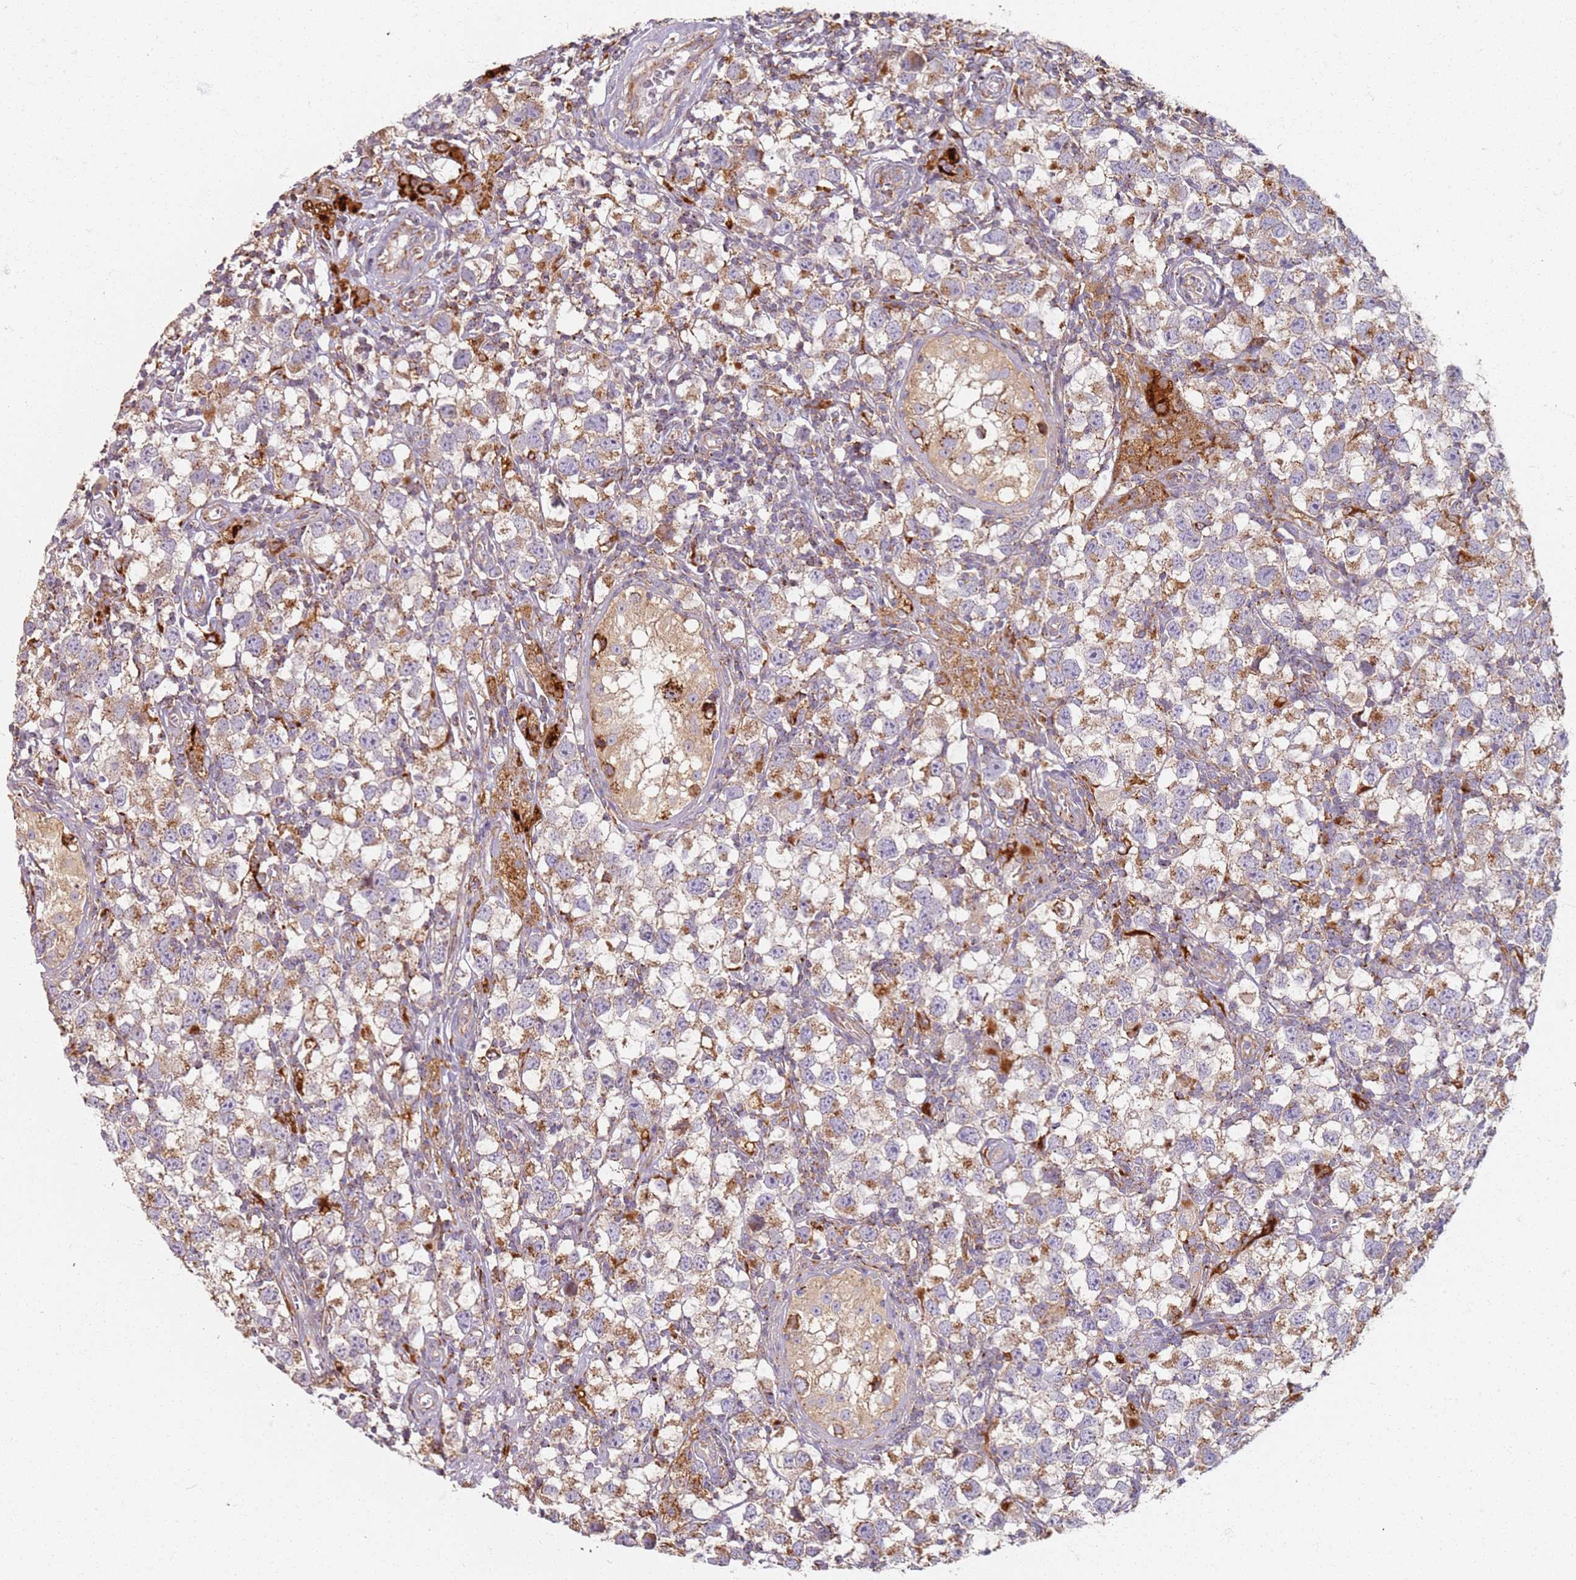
{"staining": {"intensity": "moderate", "quantity": "25%-75%", "location": "cytoplasmic/membranous"}, "tissue": "testis cancer", "cell_type": "Tumor cells", "image_type": "cancer", "snomed": [{"axis": "morphology", "description": "Seminoma, NOS"}, {"axis": "morphology", "description": "Carcinoma, Embryonal, NOS"}, {"axis": "topography", "description": "Testis"}], "caption": "Testis cancer (embryonal carcinoma) tissue displays moderate cytoplasmic/membranous positivity in approximately 25%-75% of tumor cells, visualized by immunohistochemistry.", "gene": "PROKR2", "patient": {"sex": "male", "age": 29}}